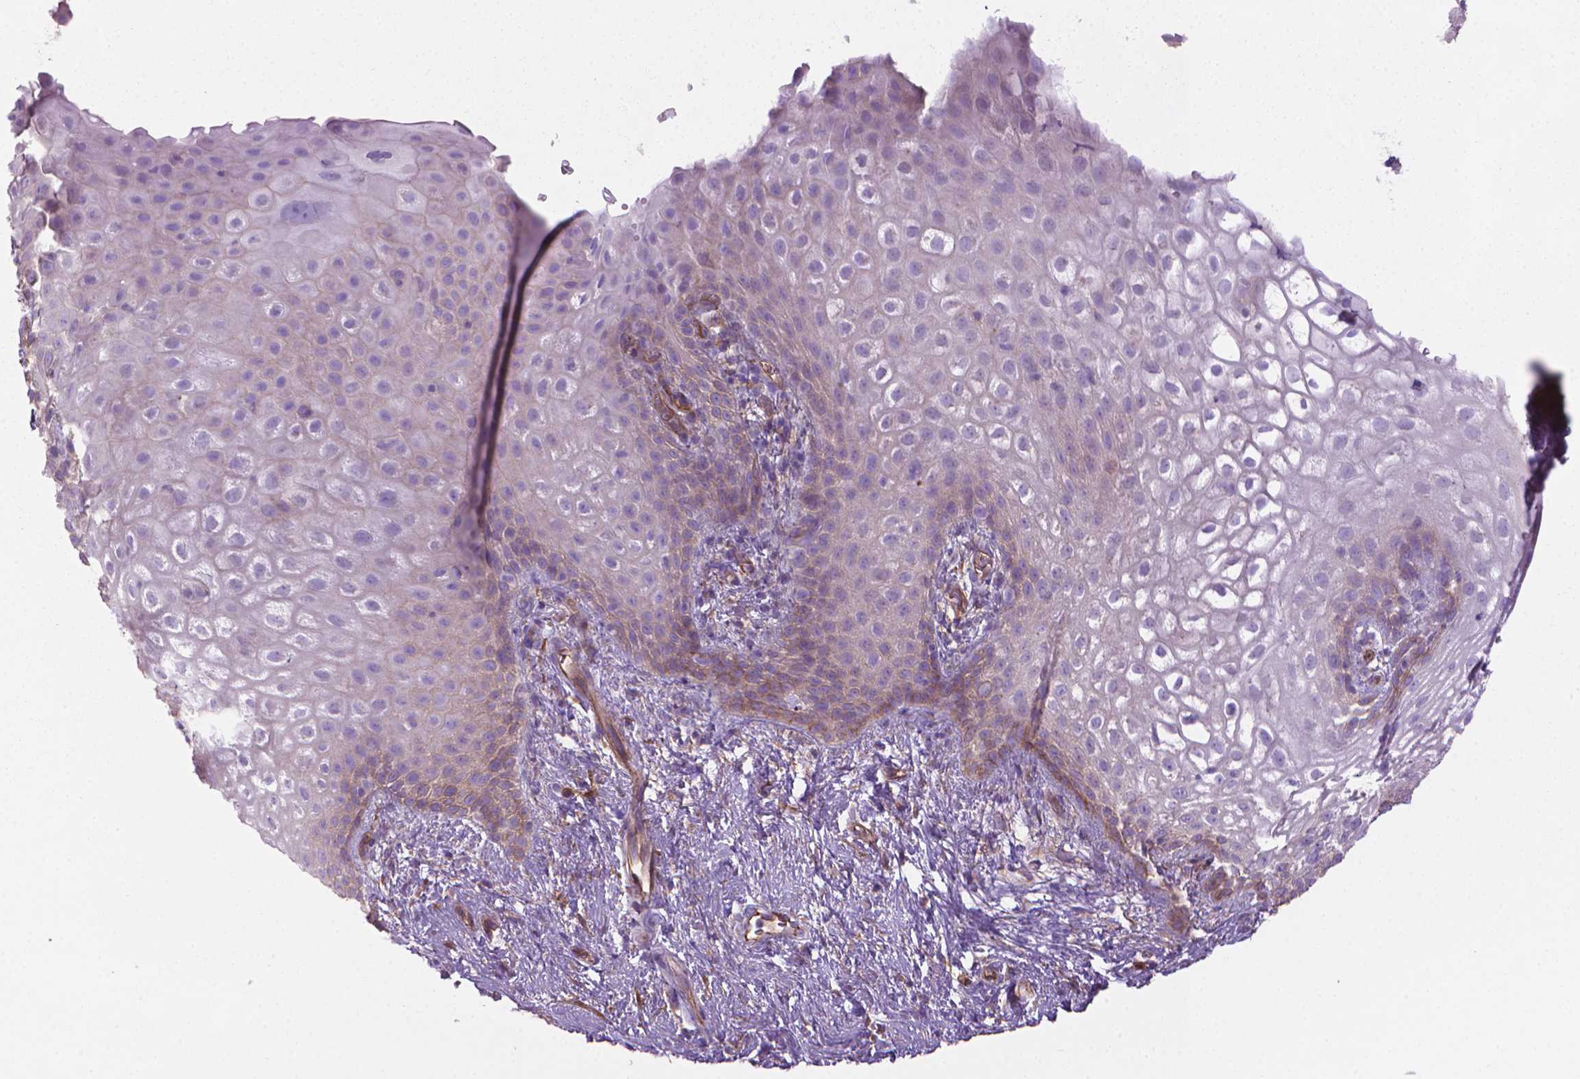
{"staining": {"intensity": "moderate", "quantity": "<25%", "location": "cytoplasmic/membranous"}, "tissue": "skin", "cell_type": "Epidermal cells", "image_type": "normal", "snomed": [{"axis": "morphology", "description": "Normal tissue, NOS"}, {"axis": "topography", "description": "Anal"}], "caption": "Immunohistochemistry micrograph of unremarkable skin: human skin stained using IHC displays low levels of moderate protein expression localized specifically in the cytoplasmic/membranous of epidermal cells, appearing as a cytoplasmic/membranous brown color.", "gene": "TENT5A", "patient": {"sex": "female", "age": 46}}